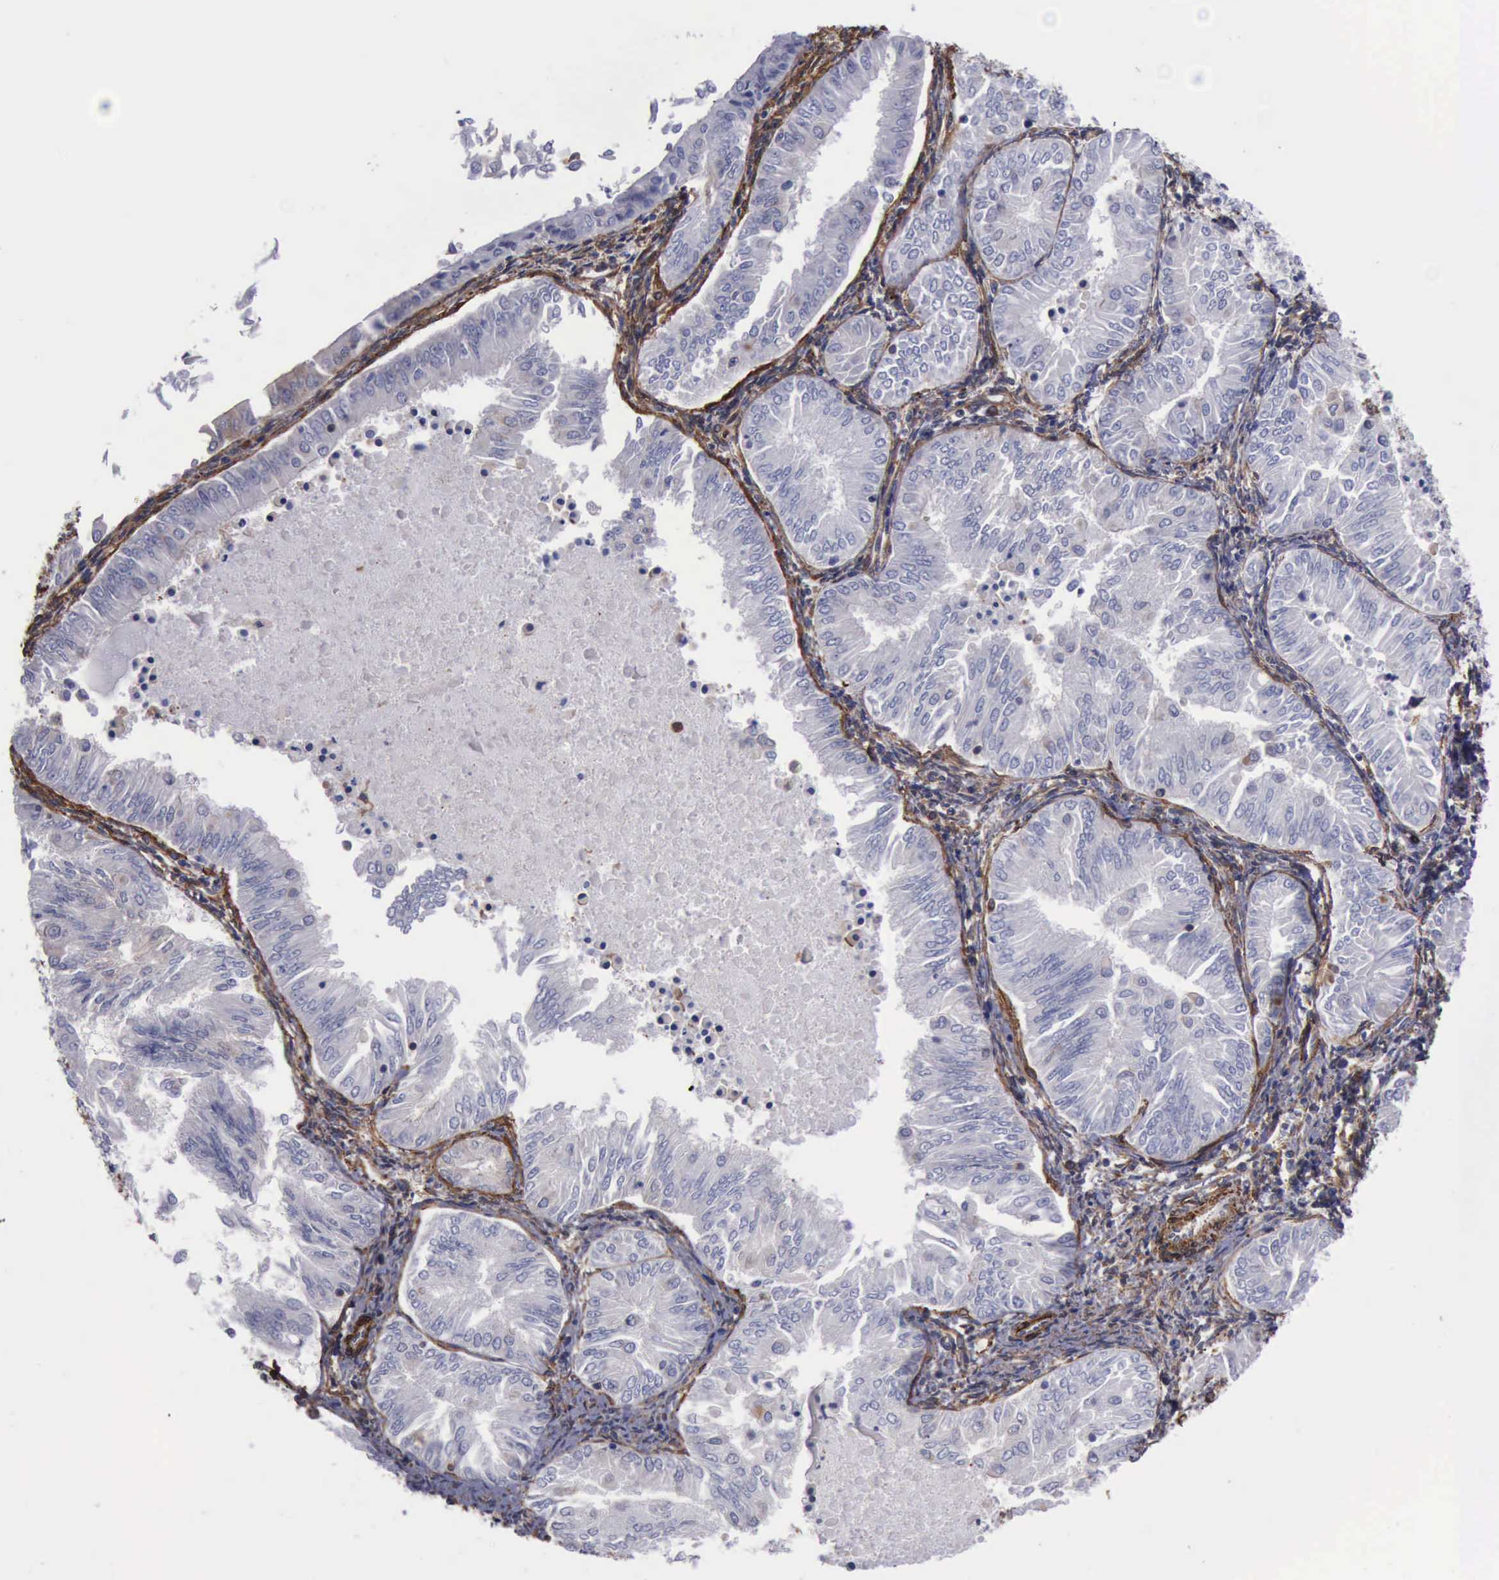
{"staining": {"intensity": "negative", "quantity": "none", "location": "none"}, "tissue": "endometrial cancer", "cell_type": "Tumor cells", "image_type": "cancer", "snomed": [{"axis": "morphology", "description": "Adenocarcinoma, NOS"}, {"axis": "topography", "description": "Endometrium"}], "caption": "A micrograph of endometrial cancer (adenocarcinoma) stained for a protein reveals no brown staining in tumor cells. The staining is performed using DAB (3,3'-diaminobenzidine) brown chromogen with nuclei counter-stained in using hematoxylin.", "gene": "FLNA", "patient": {"sex": "female", "age": 53}}